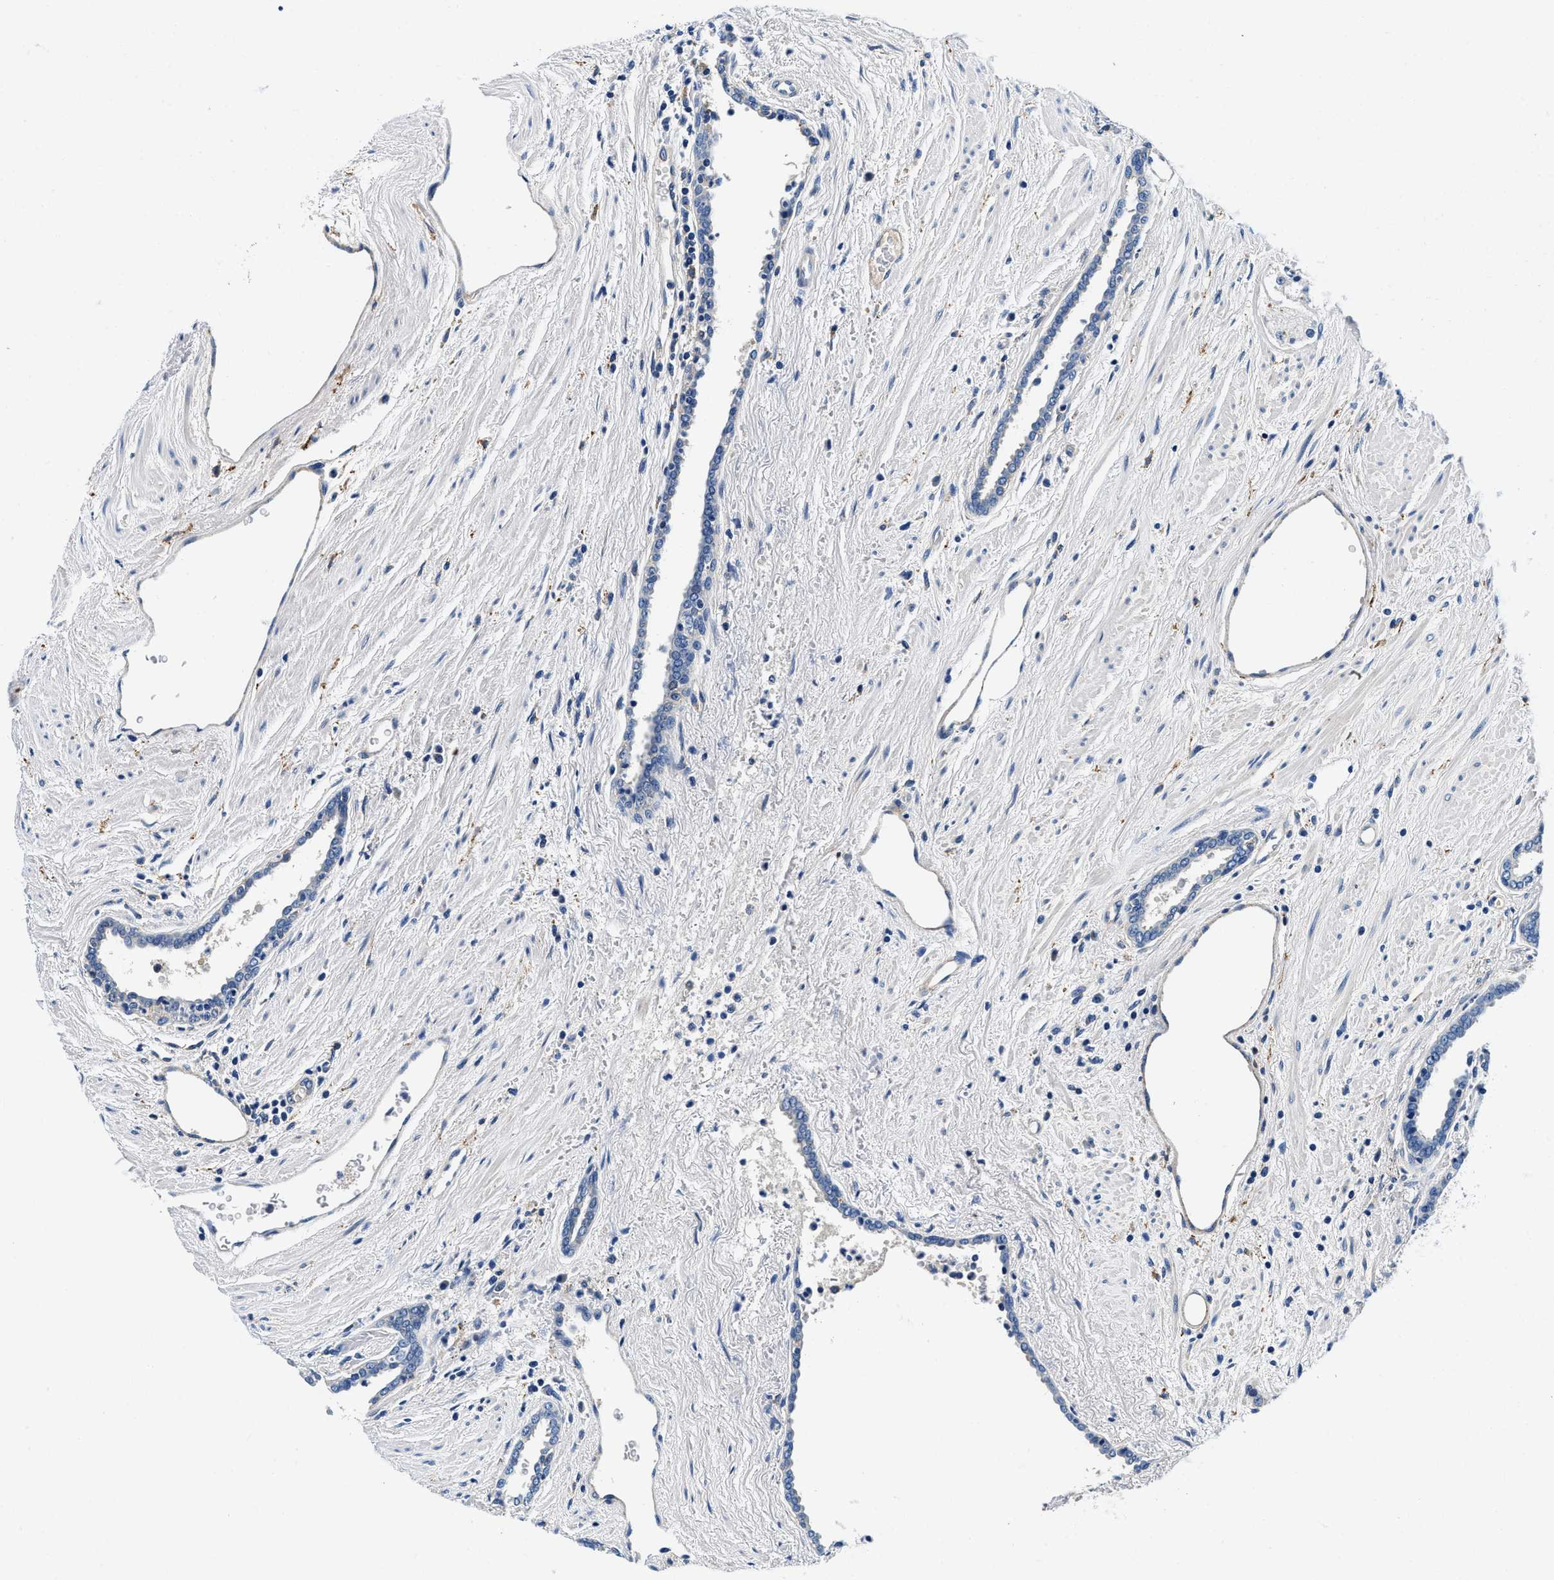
{"staining": {"intensity": "negative", "quantity": "none", "location": "none"}, "tissue": "prostate cancer", "cell_type": "Tumor cells", "image_type": "cancer", "snomed": [{"axis": "morphology", "description": "Adenocarcinoma, High grade"}, {"axis": "topography", "description": "Prostate"}], "caption": "A high-resolution histopathology image shows immunohistochemistry staining of prostate cancer, which shows no significant positivity in tumor cells.", "gene": "ZFAND3", "patient": {"sex": "male", "age": 71}}